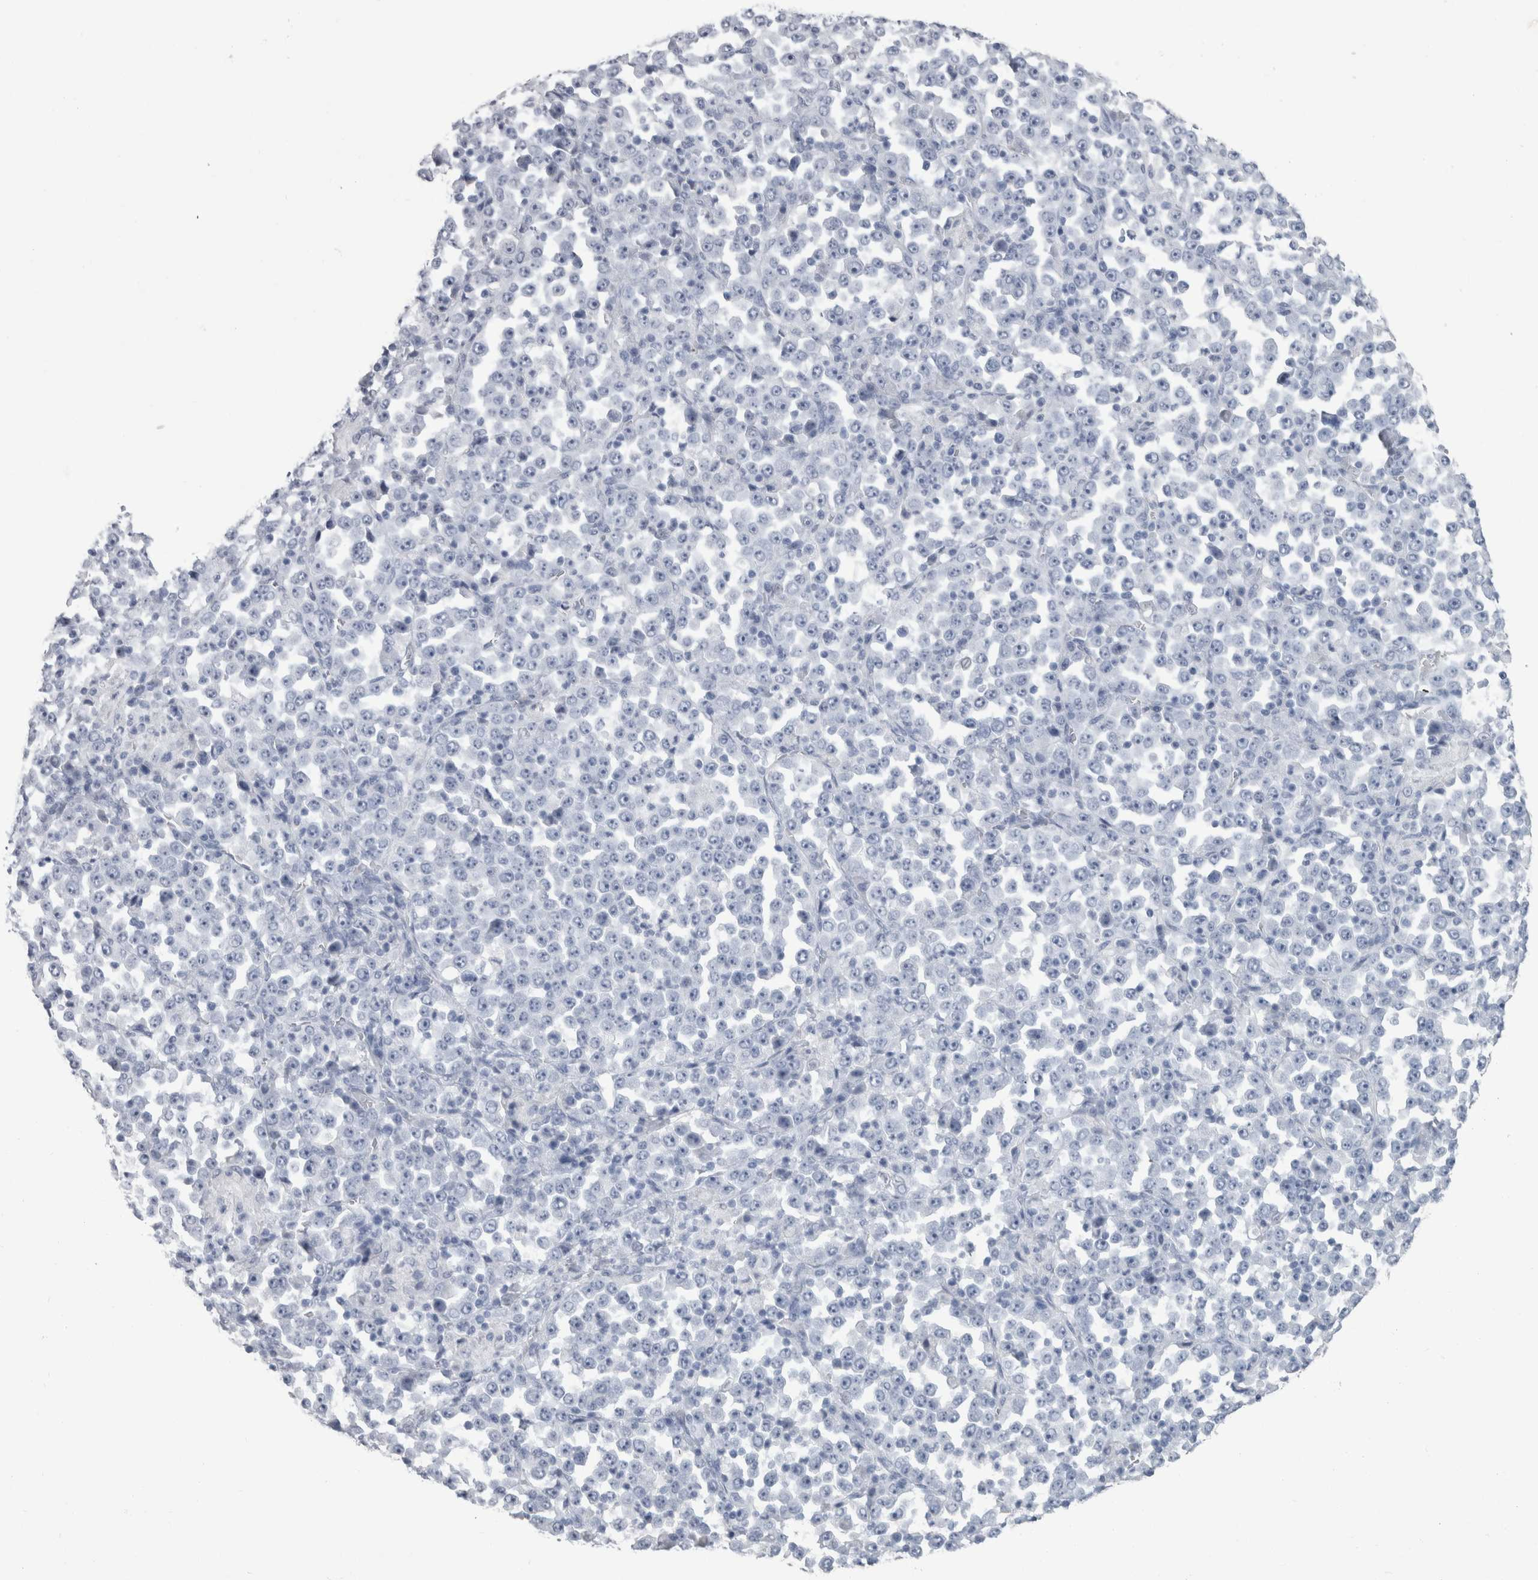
{"staining": {"intensity": "negative", "quantity": "none", "location": "none"}, "tissue": "stomach cancer", "cell_type": "Tumor cells", "image_type": "cancer", "snomed": [{"axis": "morphology", "description": "Normal tissue, NOS"}, {"axis": "morphology", "description": "Adenocarcinoma, NOS"}, {"axis": "topography", "description": "Stomach, upper"}, {"axis": "topography", "description": "Stomach"}], "caption": "High magnification brightfield microscopy of adenocarcinoma (stomach) stained with DAB (brown) and counterstained with hematoxylin (blue): tumor cells show no significant staining. (Immunohistochemistry, brightfield microscopy, high magnification).", "gene": "PTH", "patient": {"sex": "male", "age": 59}}